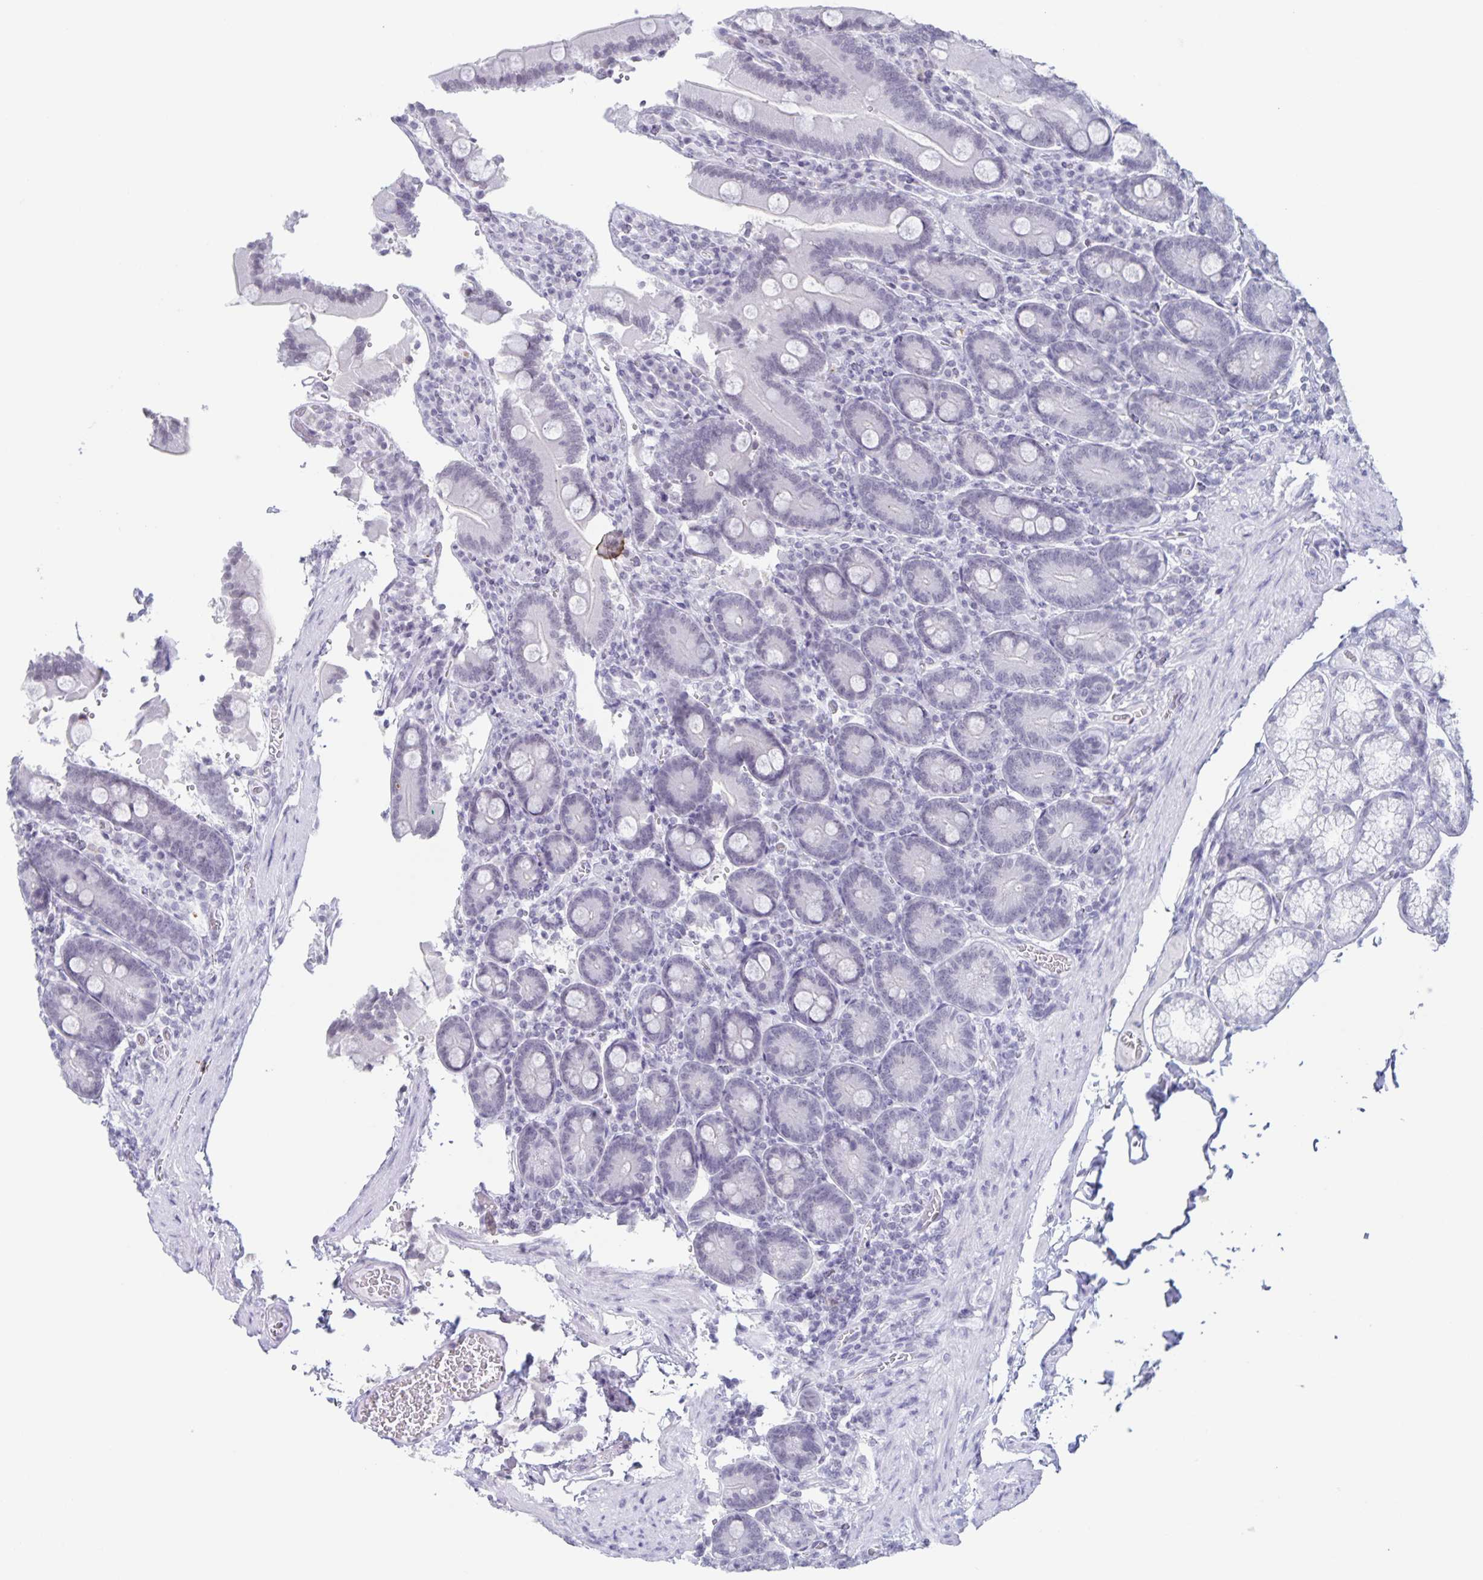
{"staining": {"intensity": "negative", "quantity": "none", "location": "none"}, "tissue": "duodenum", "cell_type": "Glandular cells", "image_type": "normal", "snomed": [{"axis": "morphology", "description": "Normal tissue, NOS"}, {"axis": "topography", "description": "Duodenum"}], "caption": "DAB immunohistochemical staining of unremarkable duodenum reveals no significant expression in glandular cells.", "gene": "LCE6A", "patient": {"sex": "female", "age": 62}}